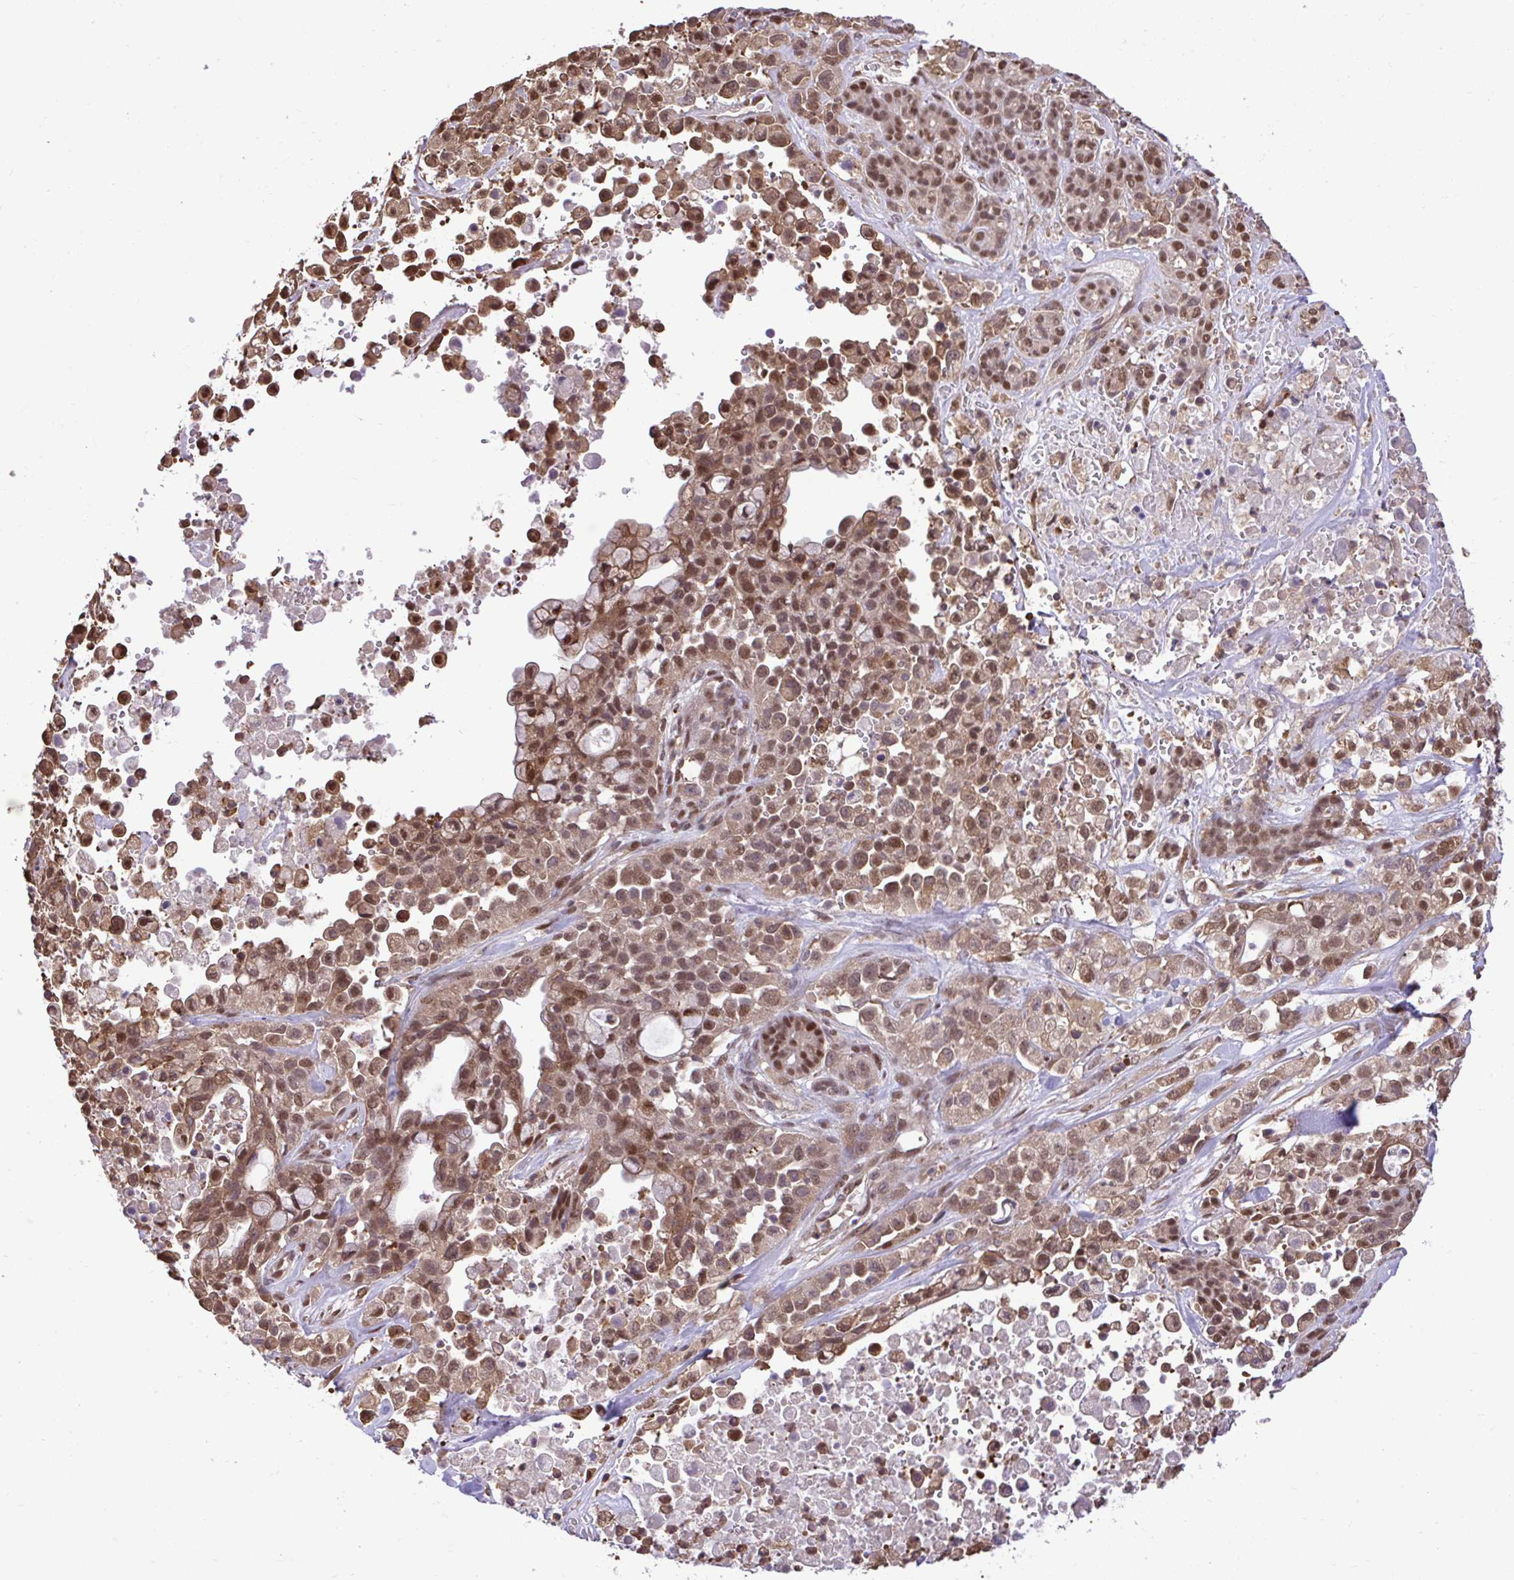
{"staining": {"intensity": "moderate", "quantity": ">75%", "location": "cytoplasmic/membranous,nuclear"}, "tissue": "pancreatic cancer", "cell_type": "Tumor cells", "image_type": "cancer", "snomed": [{"axis": "morphology", "description": "Adenocarcinoma, NOS"}, {"axis": "topography", "description": "Pancreas"}], "caption": "Human pancreatic adenocarcinoma stained for a protein (brown) reveals moderate cytoplasmic/membranous and nuclear positive staining in approximately >75% of tumor cells.", "gene": "GLIS3", "patient": {"sex": "male", "age": 44}}